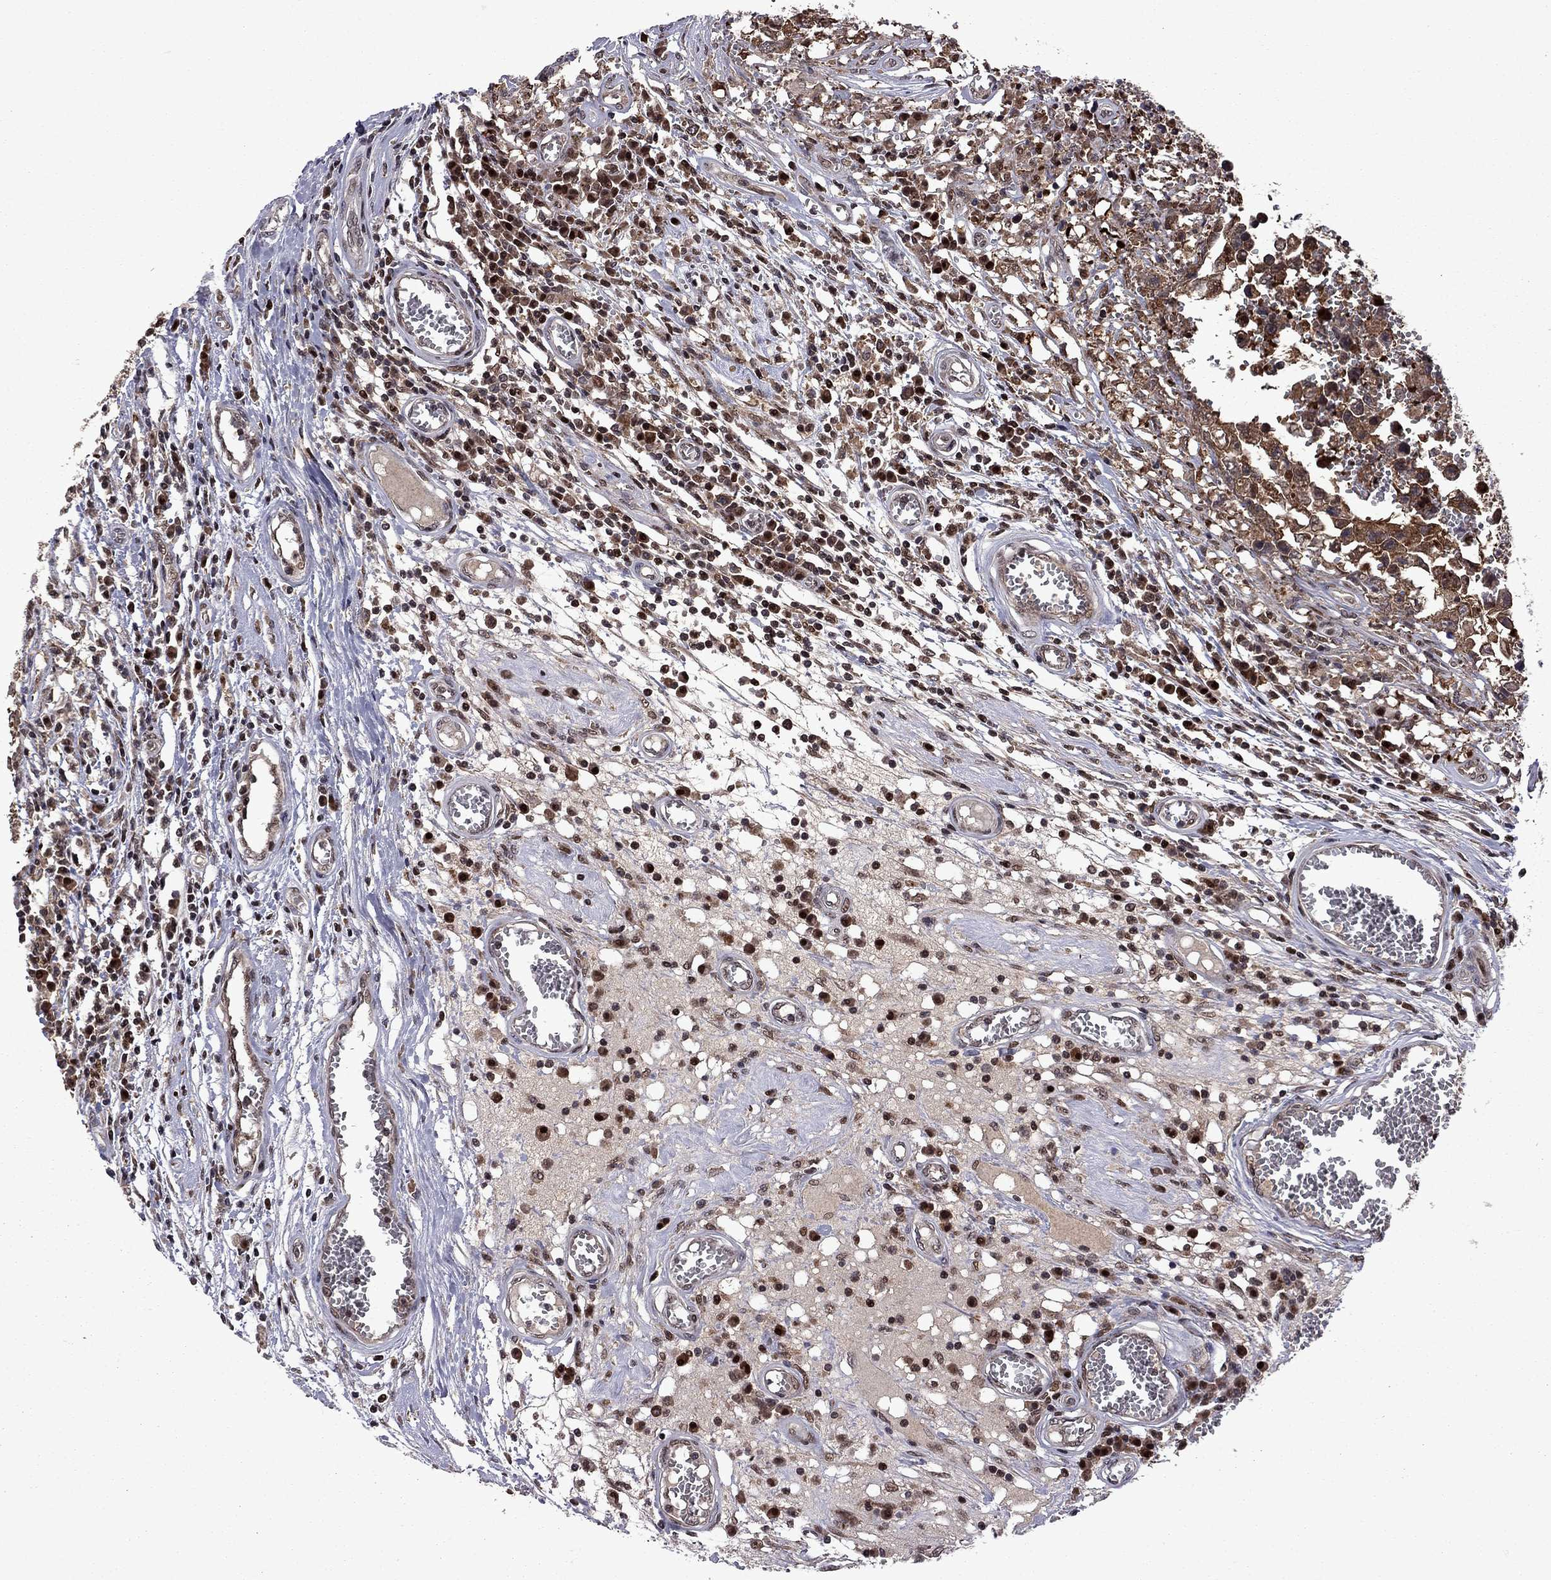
{"staining": {"intensity": "strong", "quantity": ">75%", "location": "cytoplasmic/membranous"}, "tissue": "testis cancer", "cell_type": "Tumor cells", "image_type": "cancer", "snomed": [{"axis": "morphology", "description": "Carcinoma, Embryonal, NOS"}, {"axis": "topography", "description": "Testis"}], "caption": "Protein staining of embryonal carcinoma (testis) tissue demonstrates strong cytoplasmic/membranous positivity in about >75% of tumor cells.", "gene": "IPP", "patient": {"sex": "male", "age": 36}}